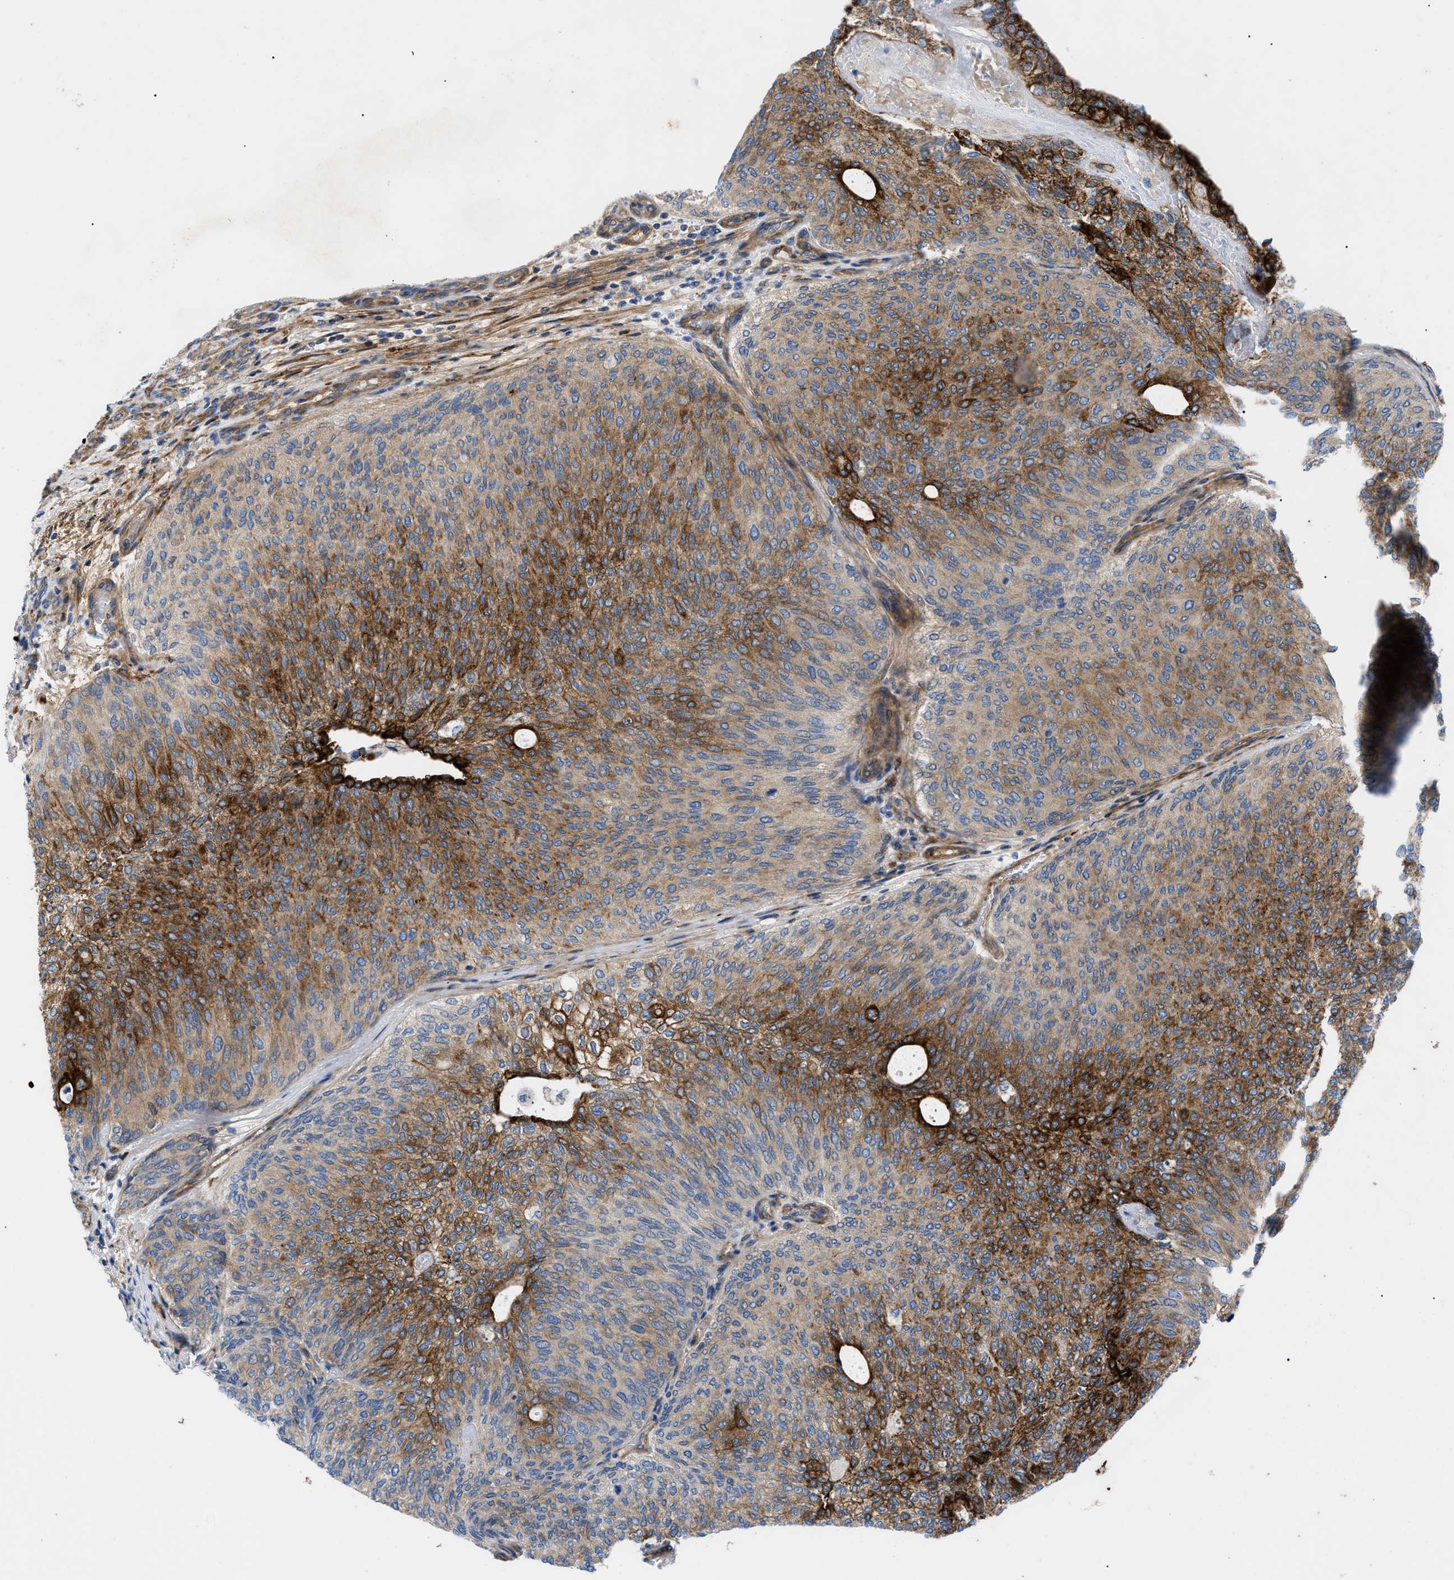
{"staining": {"intensity": "strong", "quantity": ">75%", "location": "cytoplasmic/membranous"}, "tissue": "urothelial cancer", "cell_type": "Tumor cells", "image_type": "cancer", "snomed": [{"axis": "morphology", "description": "Urothelial carcinoma, Low grade"}, {"axis": "topography", "description": "Urinary bladder"}], "caption": "About >75% of tumor cells in urothelial cancer display strong cytoplasmic/membranous protein expression as visualized by brown immunohistochemical staining.", "gene": "HSPB8", "patient": {"sex": "female", "age": 79}}